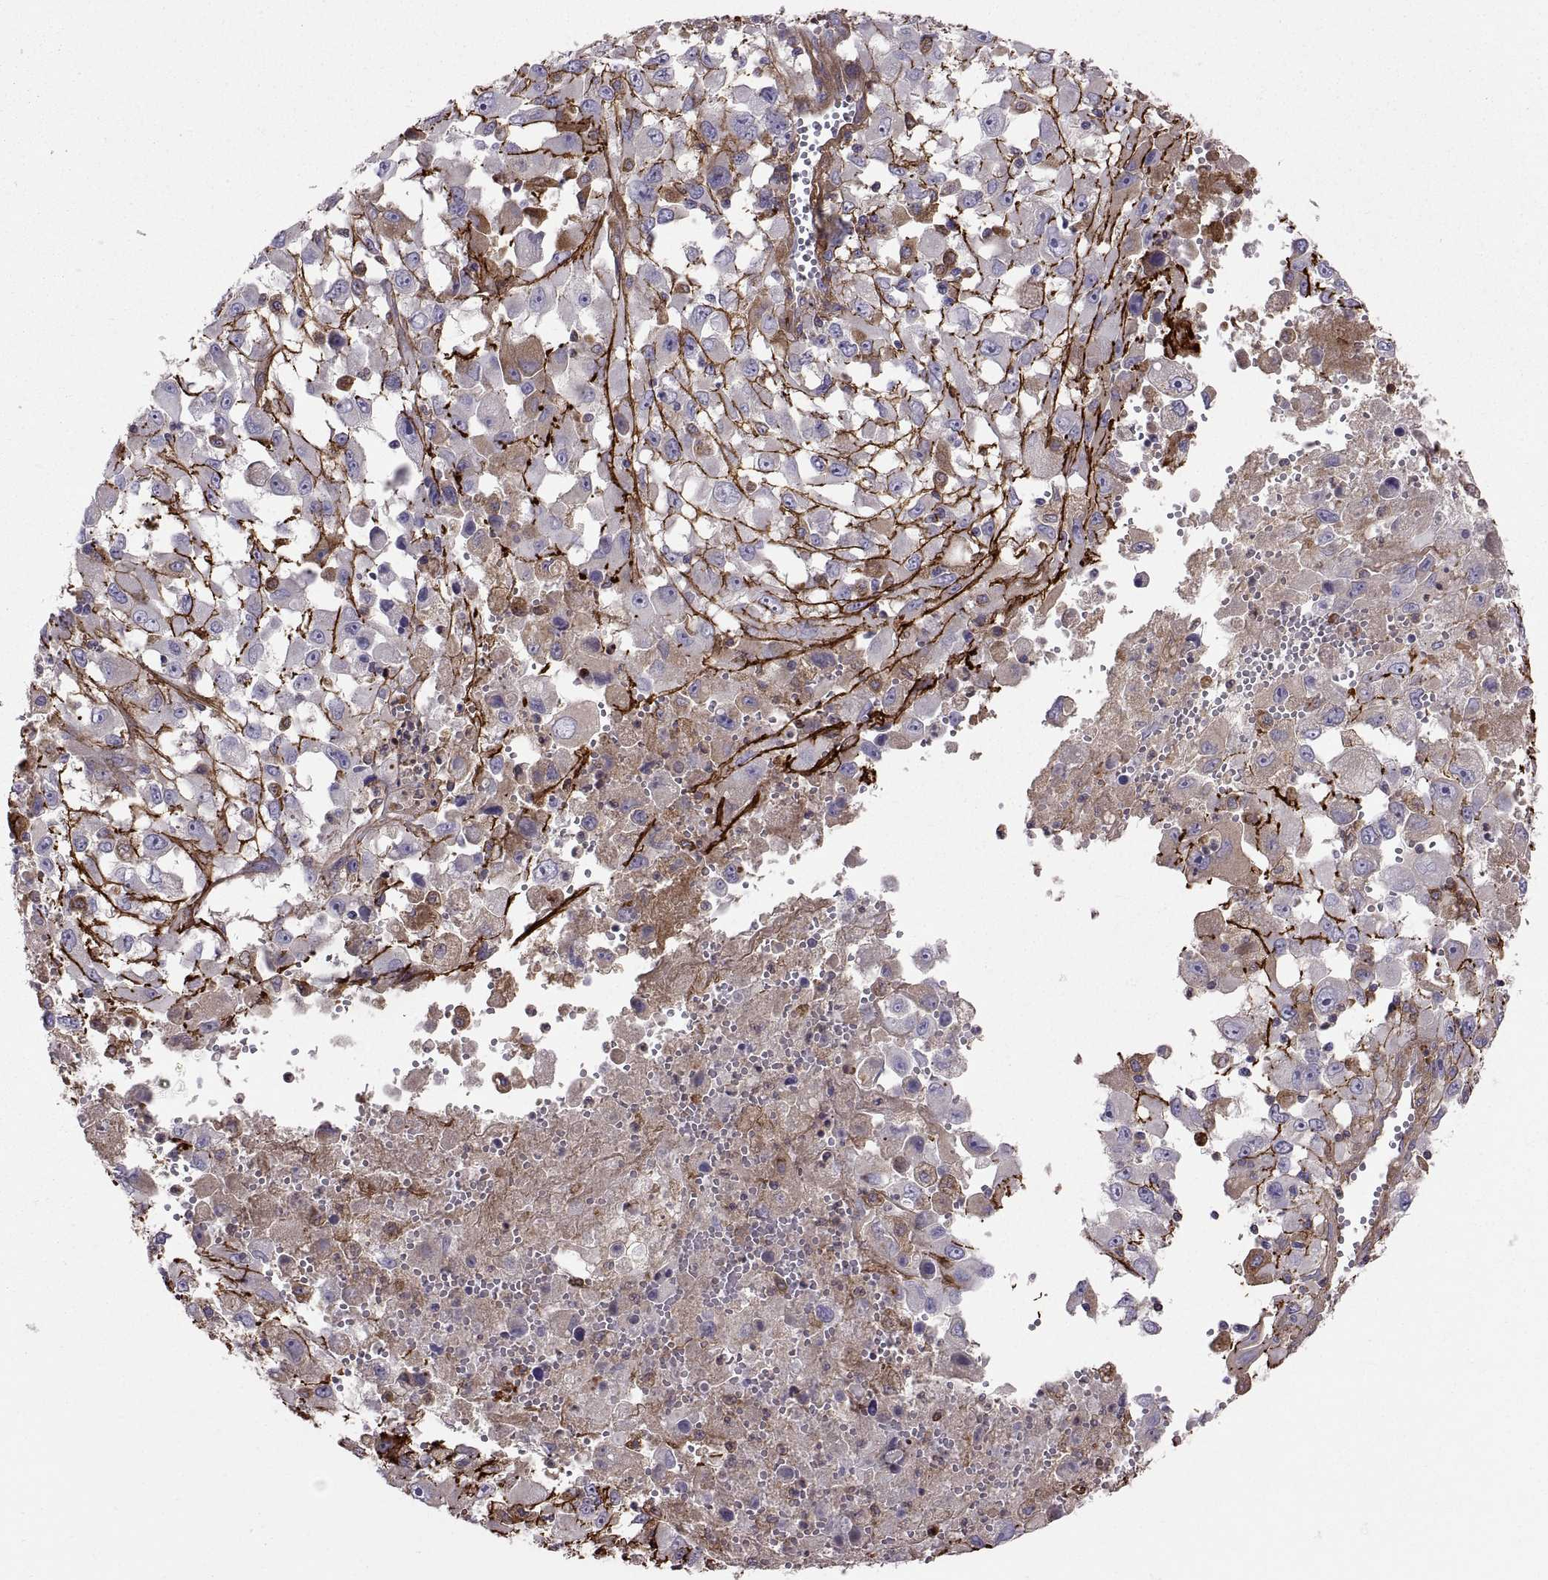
{"staining": {"intensity": "moderate", "quantity": "<25%", "location": "cytoplasmic/membranous"}, "tissue": "melanoma", "cell_type": "Tumor cells", "image_type": "cancer", "snomed": [{"axis": "morphology", "description": "Malignant melanoma, Metastatic site"}, {"axis": "topography", "description": "Soft tissue"}], "caption": "Tumor cells show low levels of moderate cytoplasmic/membranous positivity in about <25% of cells in human melanoma.", "gene": "EMILIN2", "patient": {"sex": "male", "age": 50}}